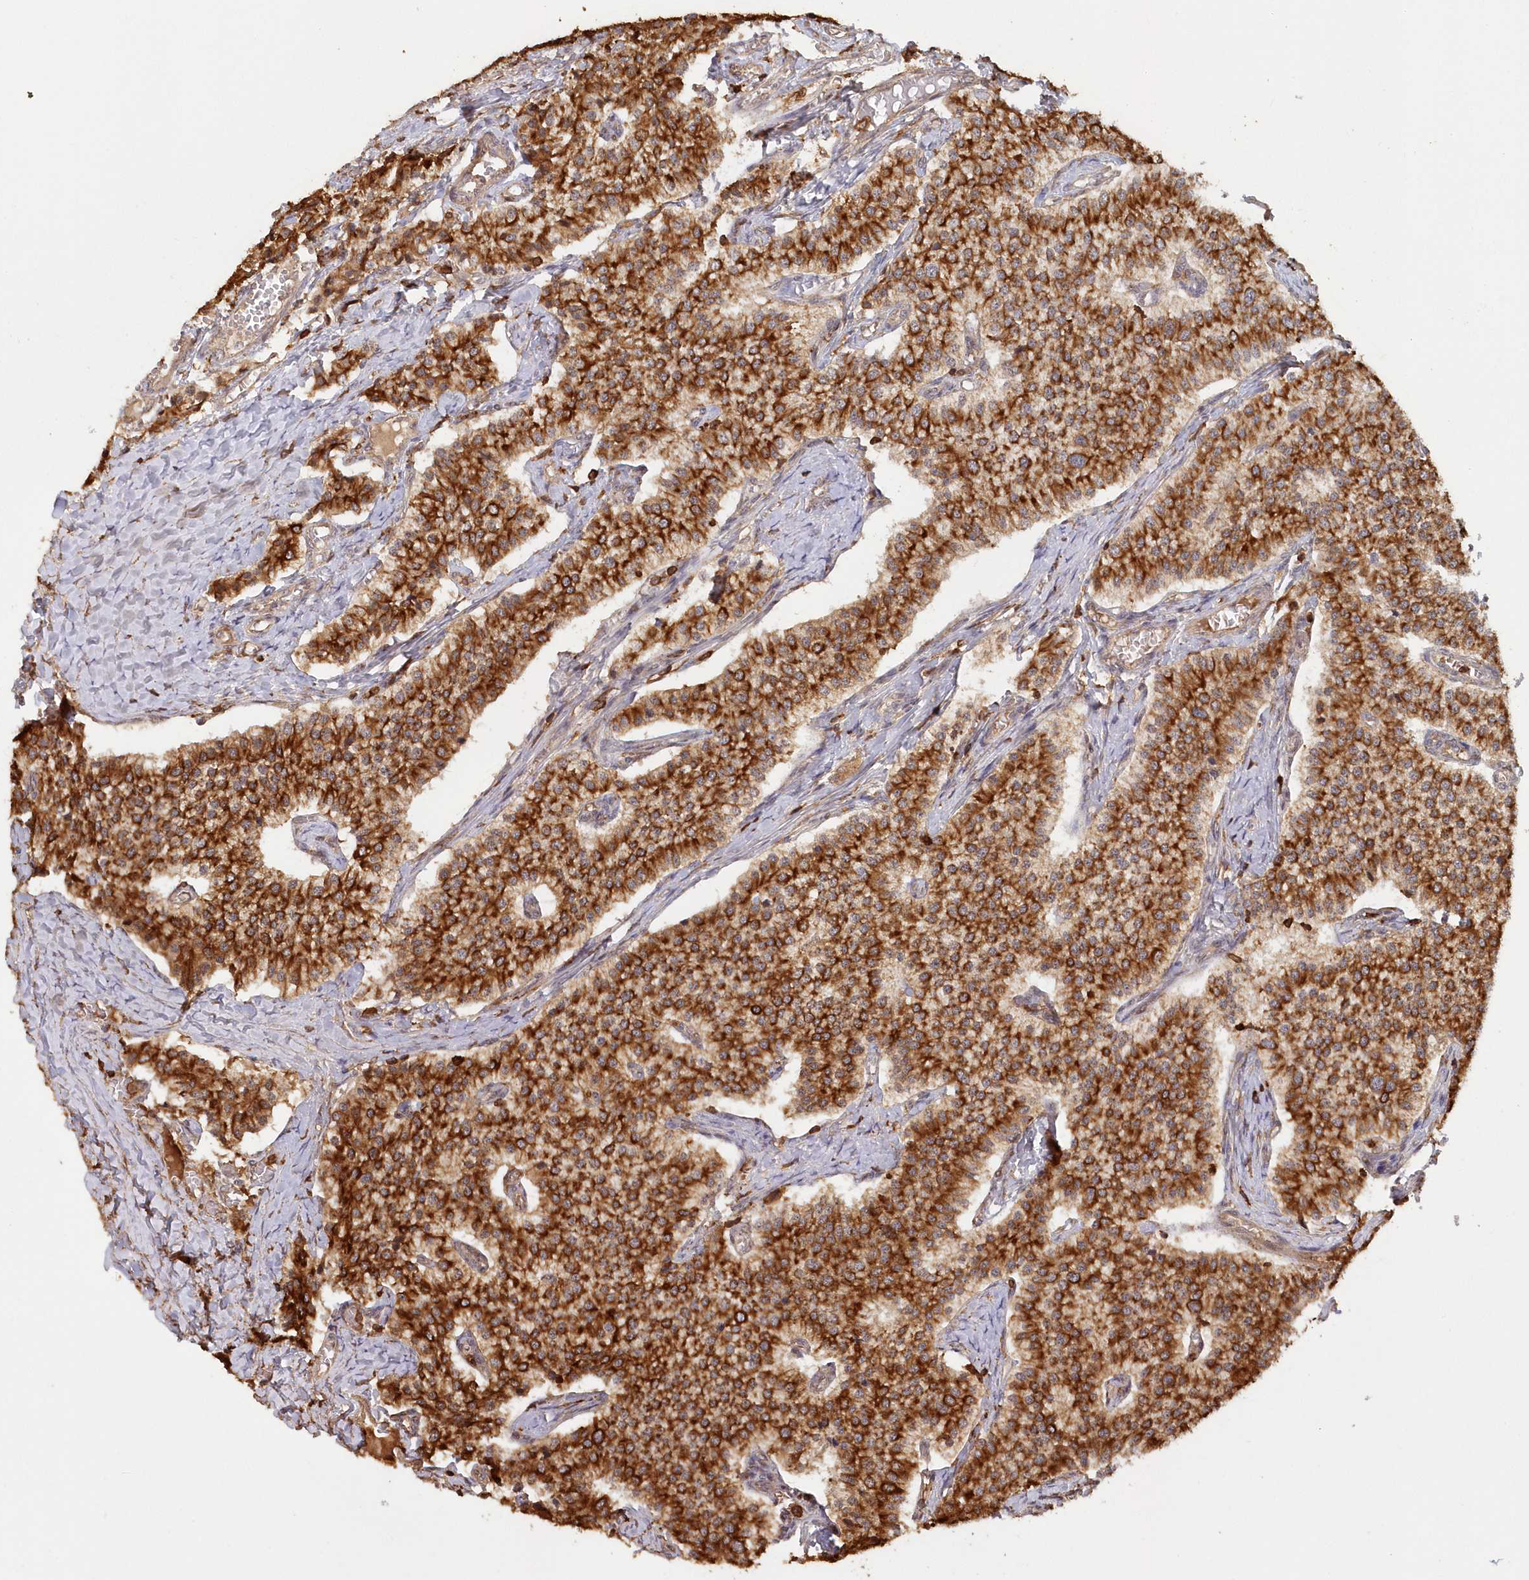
{"staining": {"intensity": "strong", "quantity": ">75%", "location": "cytoplasmic/membranous"}, "tissue": "carcinoid", "cell_type": "Tumor cells", "image_type": "cancer", "snomed": [{"axis": "morphology", "description": "Carcinoid, malignant, NOS"}, {"axis": "topography", "description": "Colon"}], "caption": "A high amount of strong cytoplasmic/membranous positivity is appreciated in approximately >75% of tumor cells in carcinoid tissue.", "gene": "SNED1", "patient": {"sex": "female", "age": 52}}